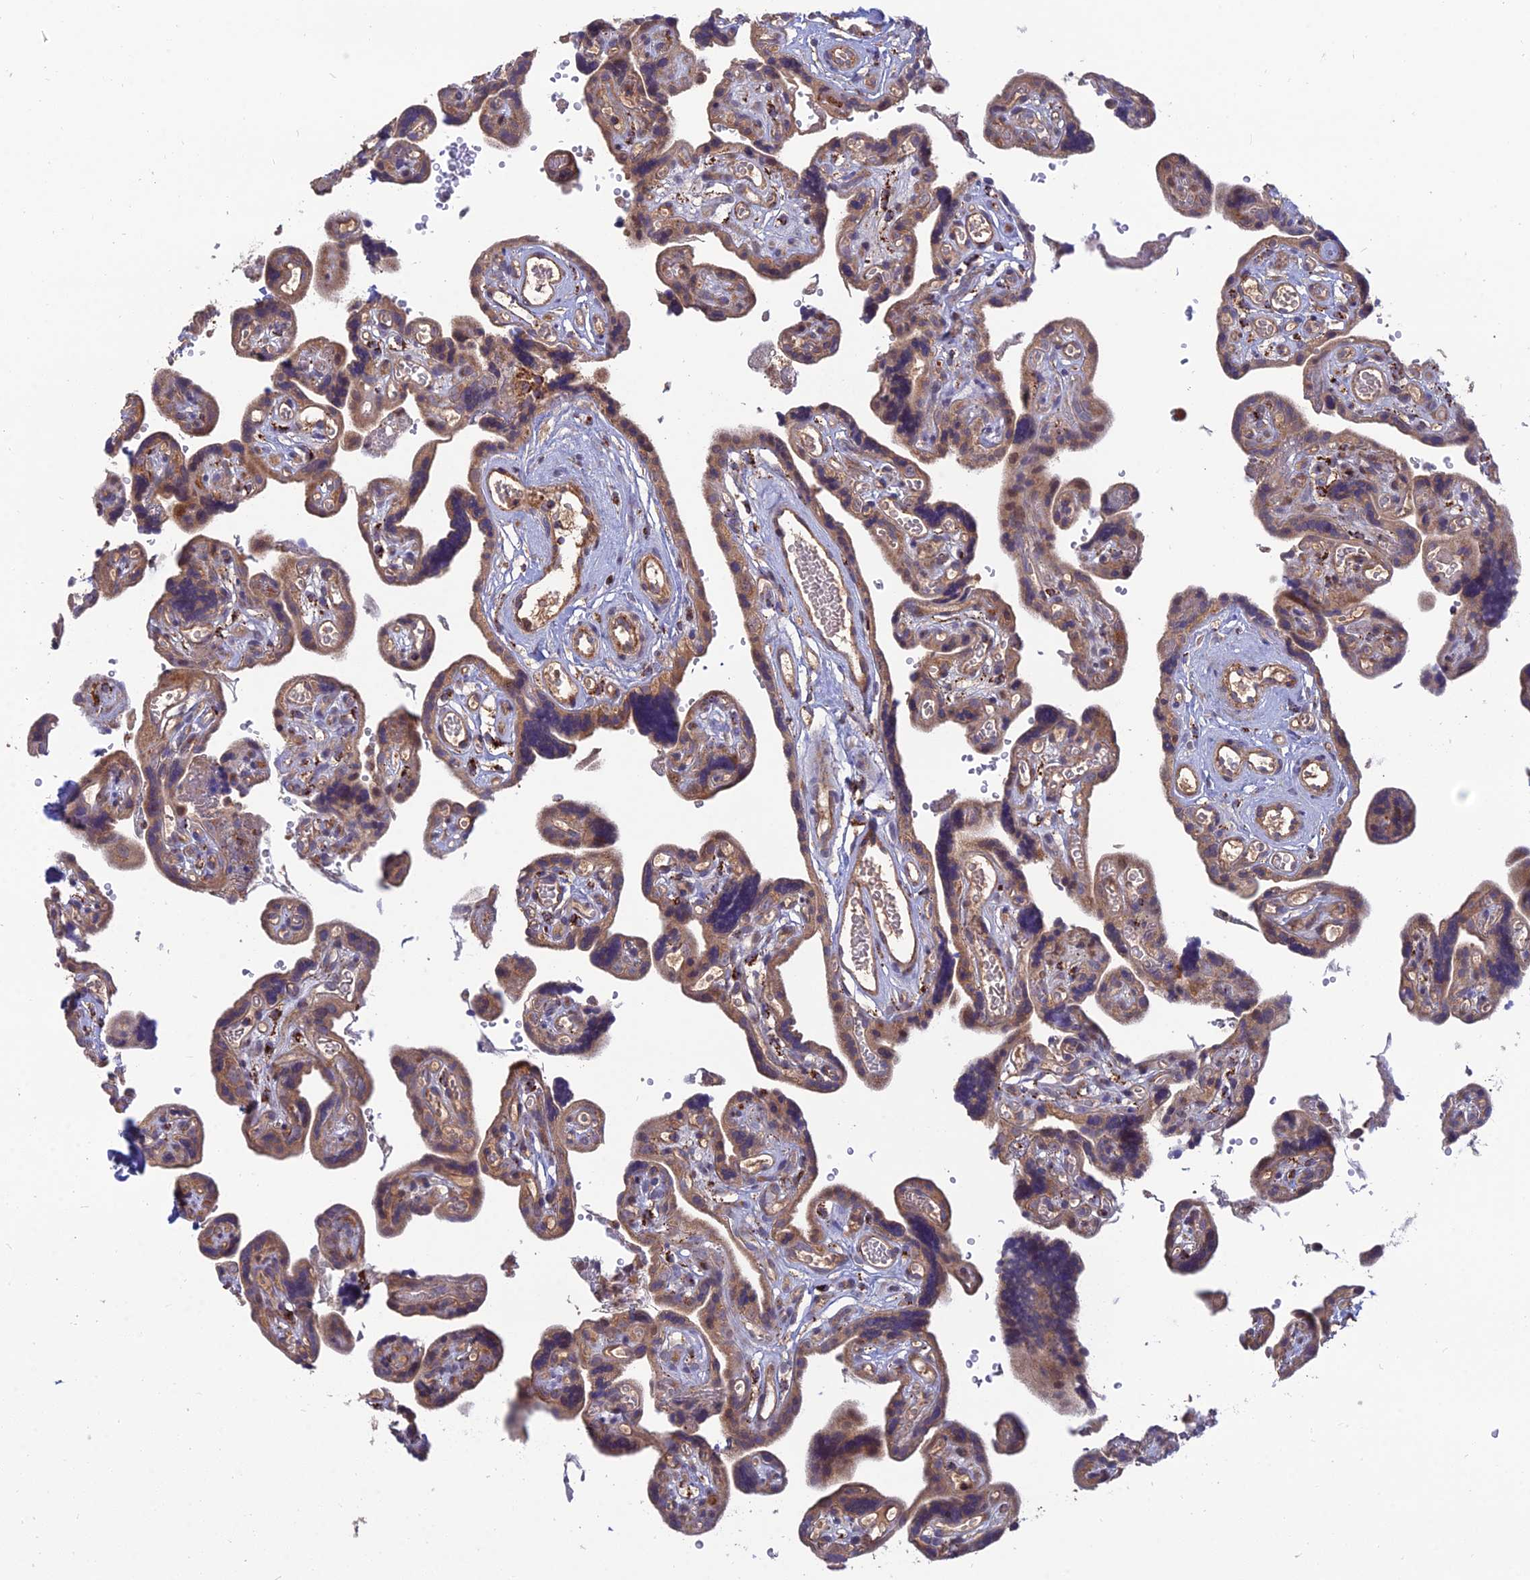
{"staining": {"intensity": "moderate", "quantity": ">75%", "location": "cytoplasmic/membranous"}, "tissue": "placenta", "cell_type": "Decidual cells", "image_type": "normal", "snomed": [{"axis": "morphology", "description": "Normal tissue, NOS"}, {"axis": "topography", "description": "Placenta"}], "caption": "Decidual cells show medium levels of moderate cytoplasmic/membranous staining in approximately >75% of cells in unremarkable placenta.", "gene": "RIC8B", "patient": {"sex": "female", "age": 30}}